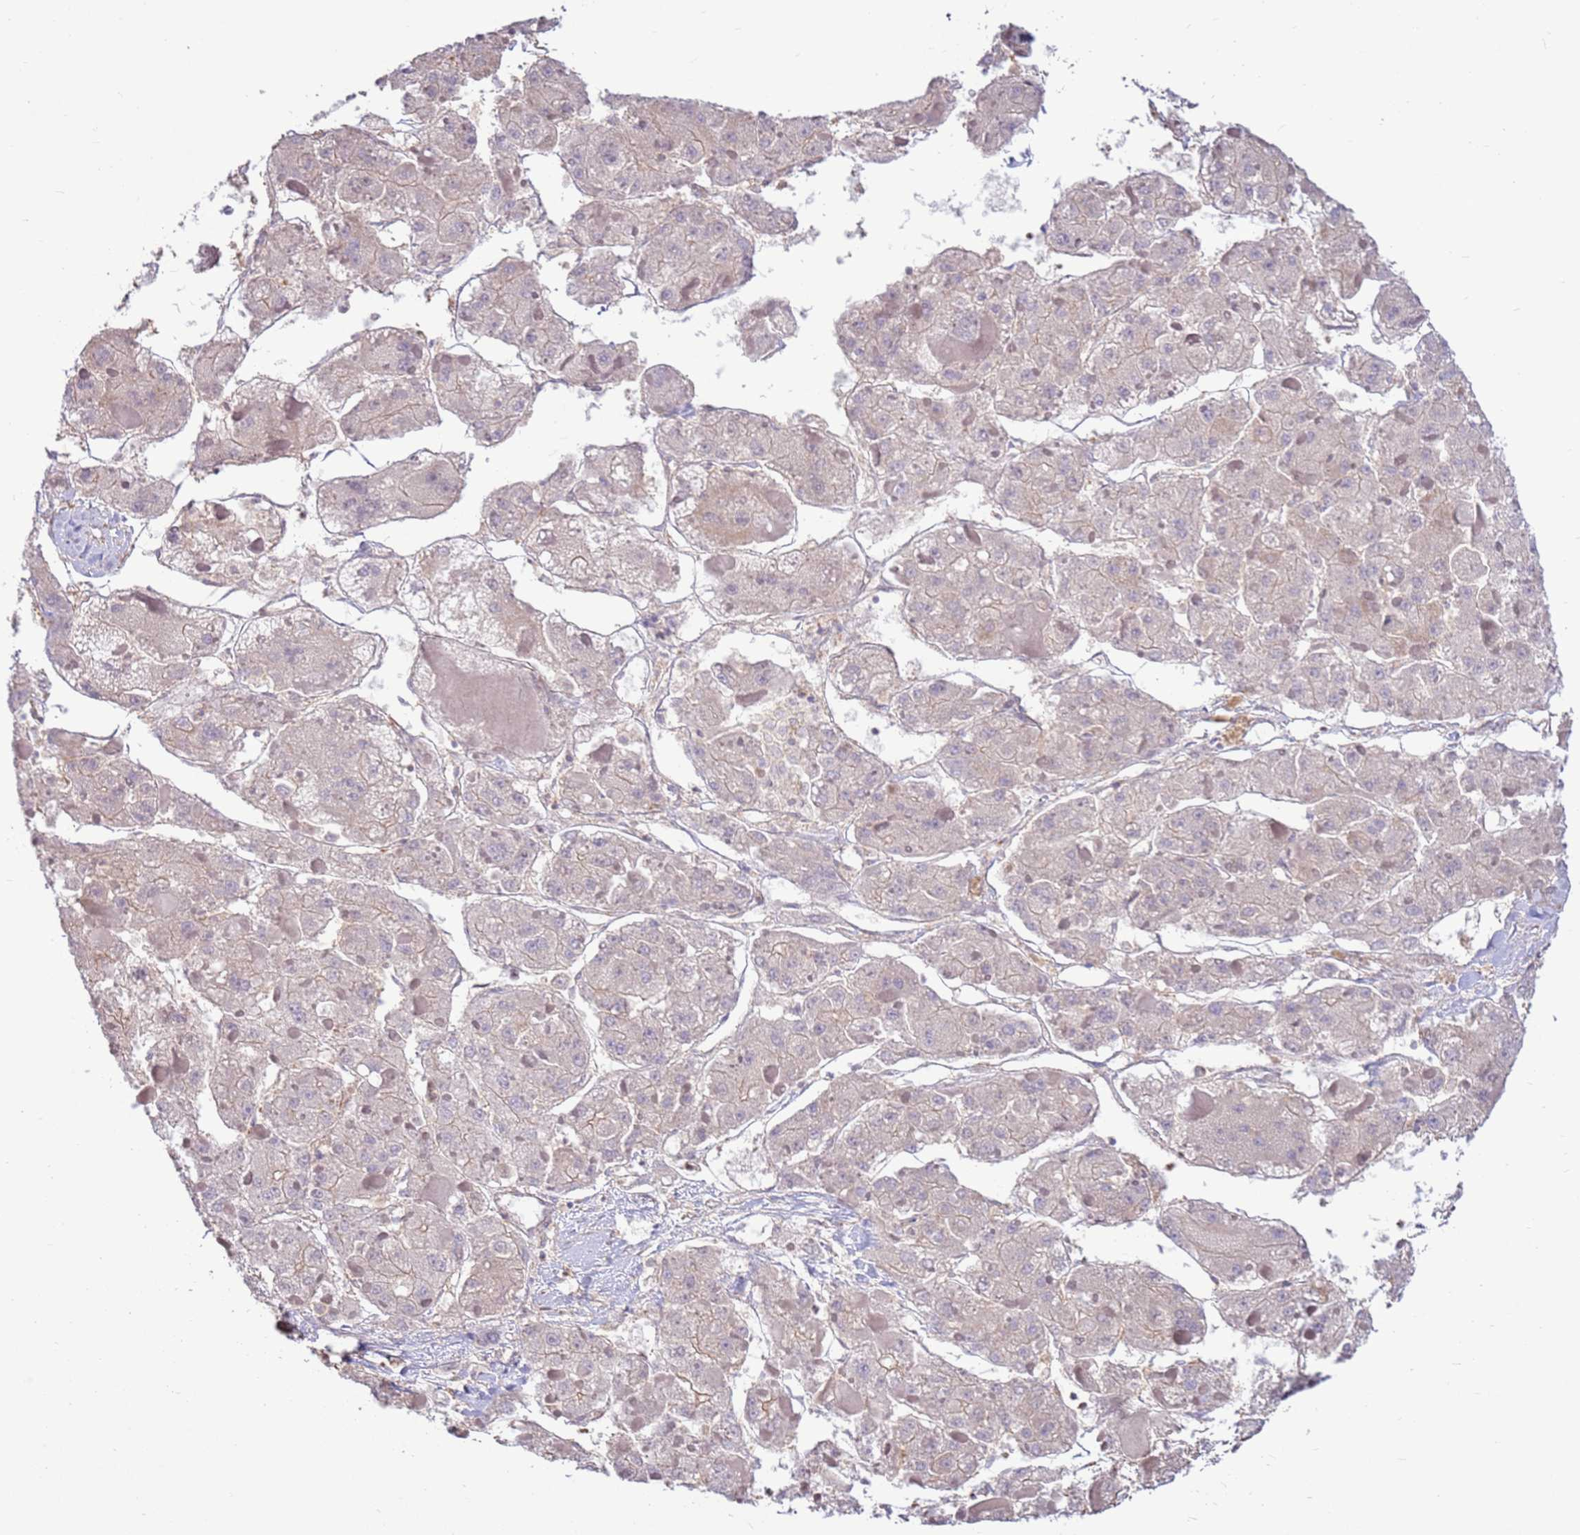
{"staining": {"intensity": "negative", "quantity": "none", "location": "none"}, "tissue": "liver cancer", "cell_type": "Tumor cells", "image_type": "cancer", "snomed": [{"axis": "morphology", "description": "Carcinoma, Hepatocellular, NOS"}, {"axis": "topography", "description": "Liver"}], "caption": "DAB (3,3'-diaminobenzidine) immunohistochemical staining of human liver cancer exhibits no significant staining in tumor cells.", "gene": "EVA1B", "patient": {"sex": "female", "age": 73}}